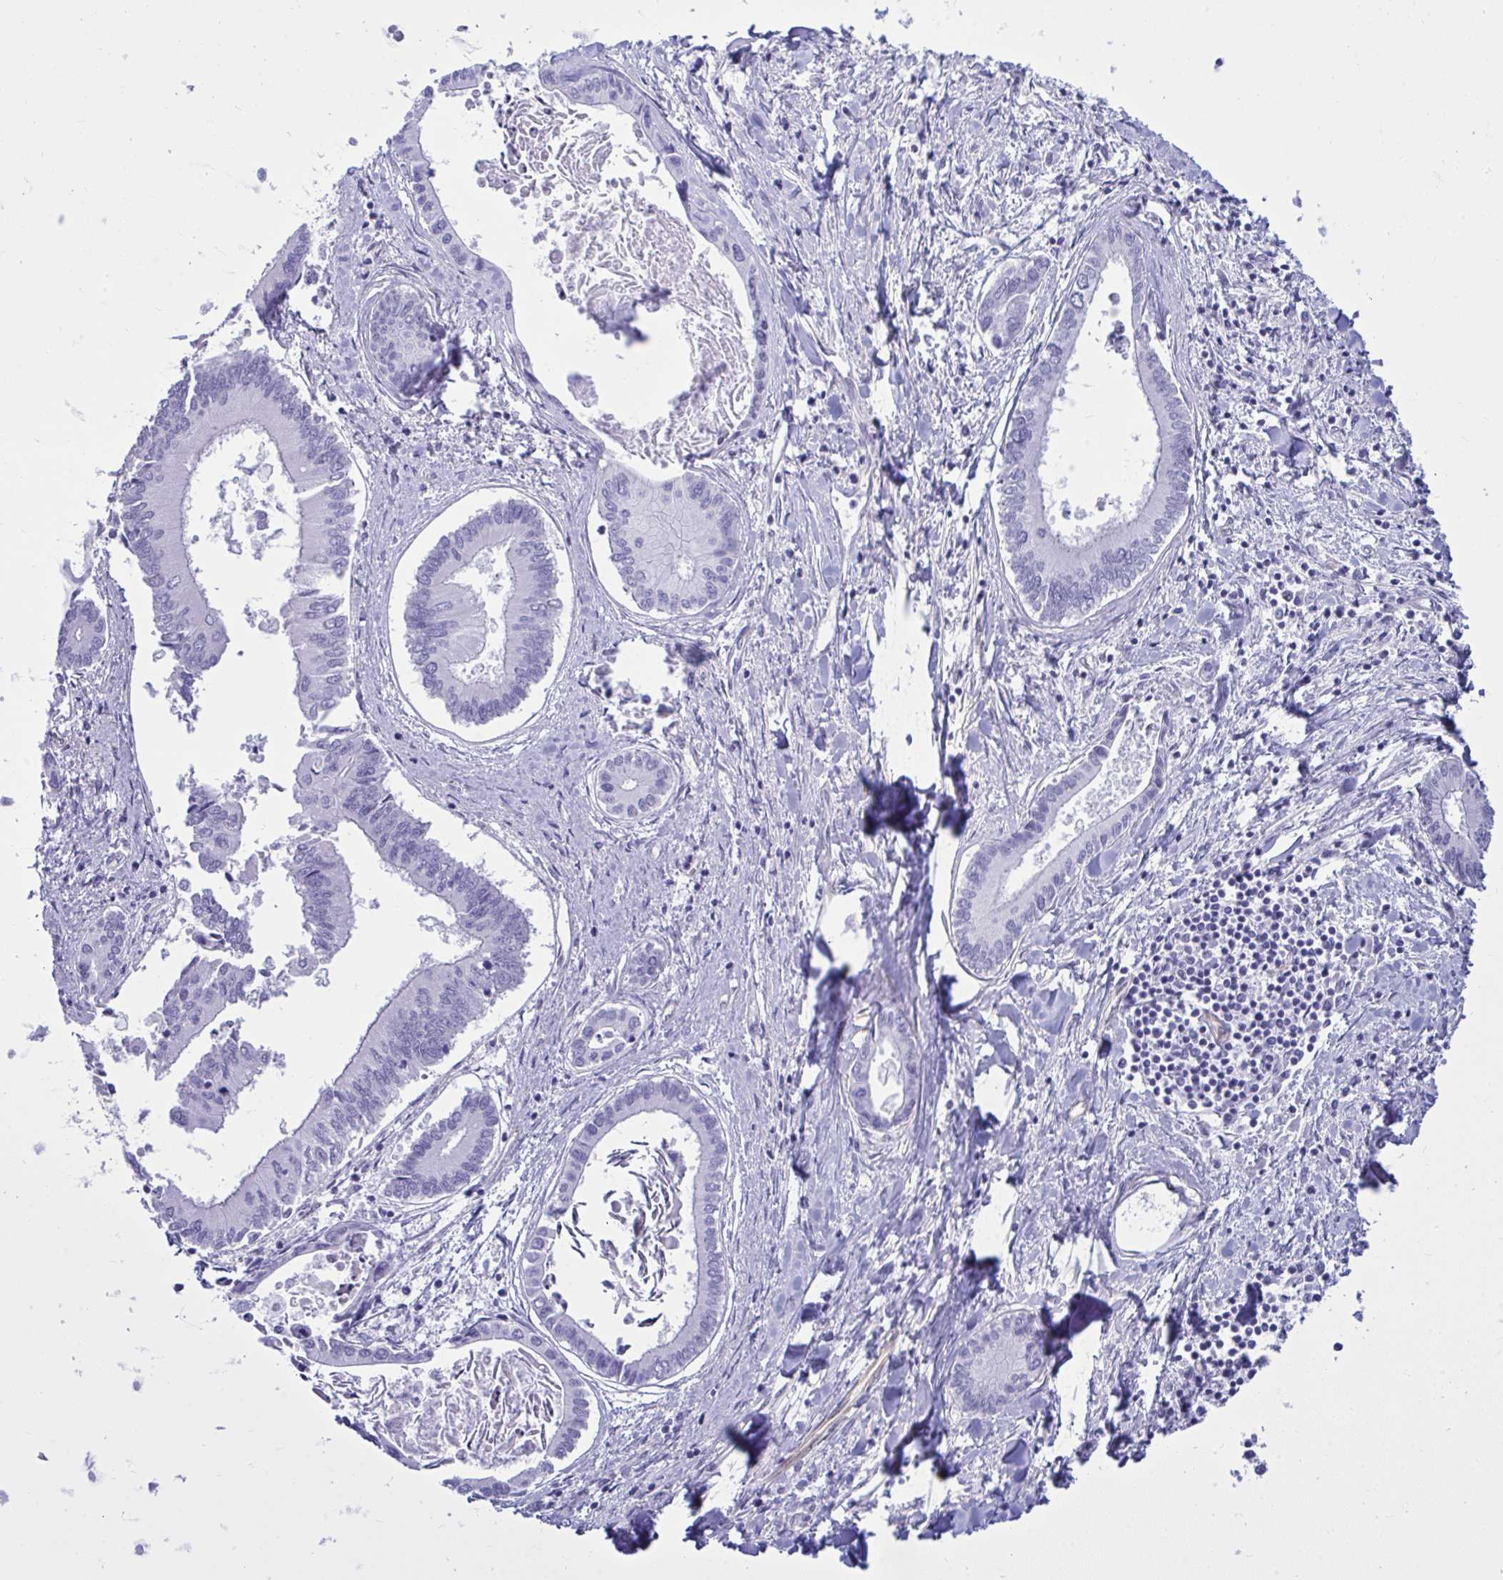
{"staining": {"intensity": "negative", "quantity": "none", "location": "none"}, "tissue": "liver cancer", "cell_type": "Tumor cells", "image_type": "cancer", "snomed": [{"axis": "morphology", "description": "Cholangiocarcinoma"}, {"axis": "topography", "description": "Liver"}], "caption": "This is an immunohistochemistry (IHC) photomicrograph of liver cancer (cholangiocarcinoma). There is no staining in tumor cells.", "gene": "LIMS2", "patient": {"sex": "male", "age": 66}}